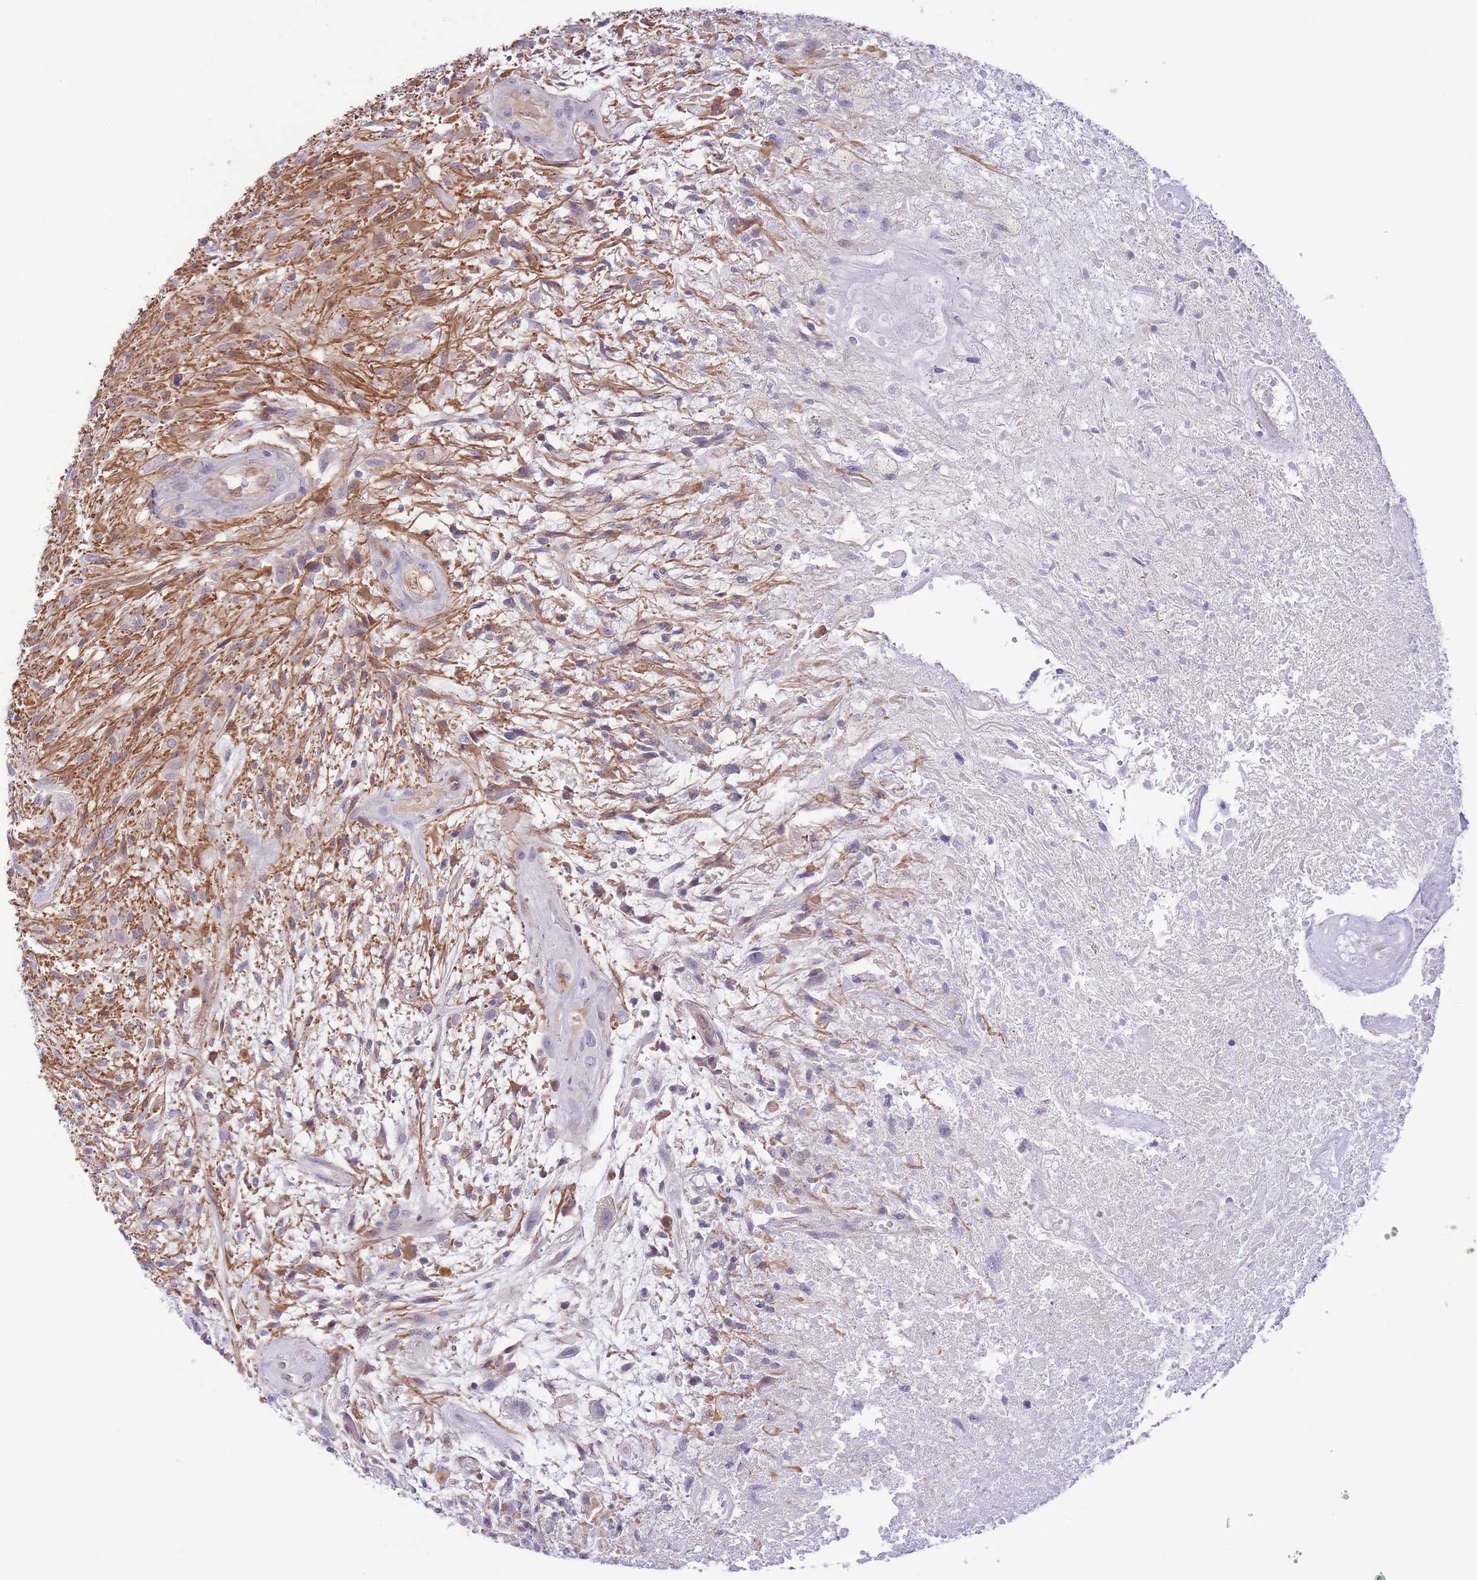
{"staining": {"intensity": "negative", "quantity": "none", "location": "none"}, "tissue": "glioma", "cell_type": "Tumor cells", "image_type": "cancer", "snomed": [{"axis": "morphology", "description": "Glioma, malignant, High grade"}, {"axis": "topography", "description": "Brain"}], "caption": "Human malignant high-grade glioma stained for a protein using immunohistochemistry reveals no expression in tumor cells.", "gene": "C9orf152", "patient": {"sex": "male", "age": 56}}